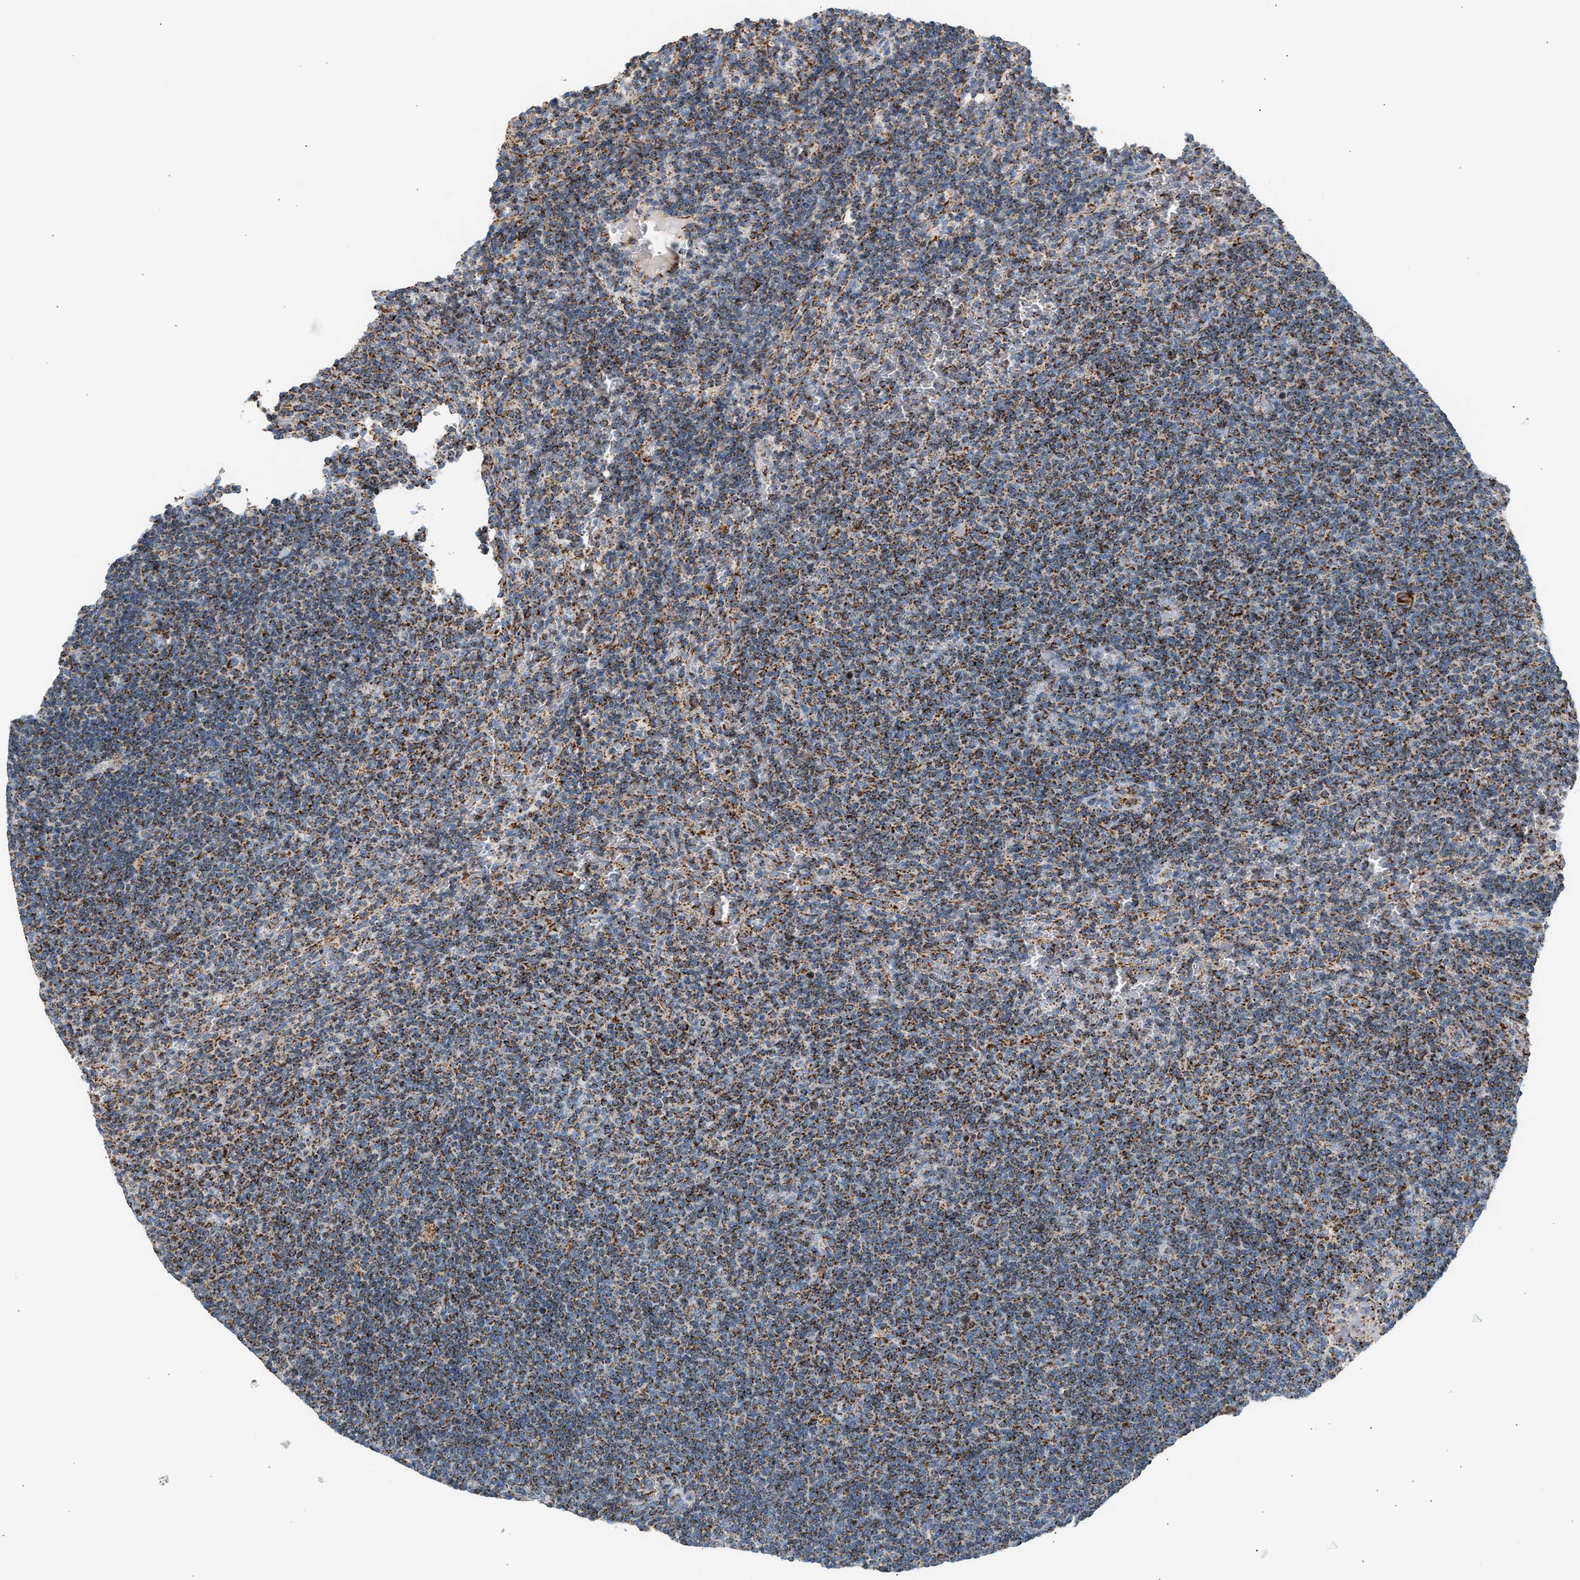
{"staining": {"intensity": "moderate", "quantity": ">75%", "location": "cytoplasmic/membranous"}, "tissue": "lymphoma", "cell_type": "Tumor cells", "image_type": "cancer", "snomed": [{"axis": "morphology", "description": "Malignant lymphoma, non-Hodgkin's type, Low grade"}, {"axis": "topography", "description": "Spleen"}], "caption": "Tumor cells demonstrate medium levels of moderate cytoplasmic/membranous expression in about >75% of cells in lymphoma. (DAB (3,3'-diaminobenzidine) = brown stain, brightfield microscopy at high magnification).", "gene": "OGDH", "patient": {"sex": "female", "age": 50}}